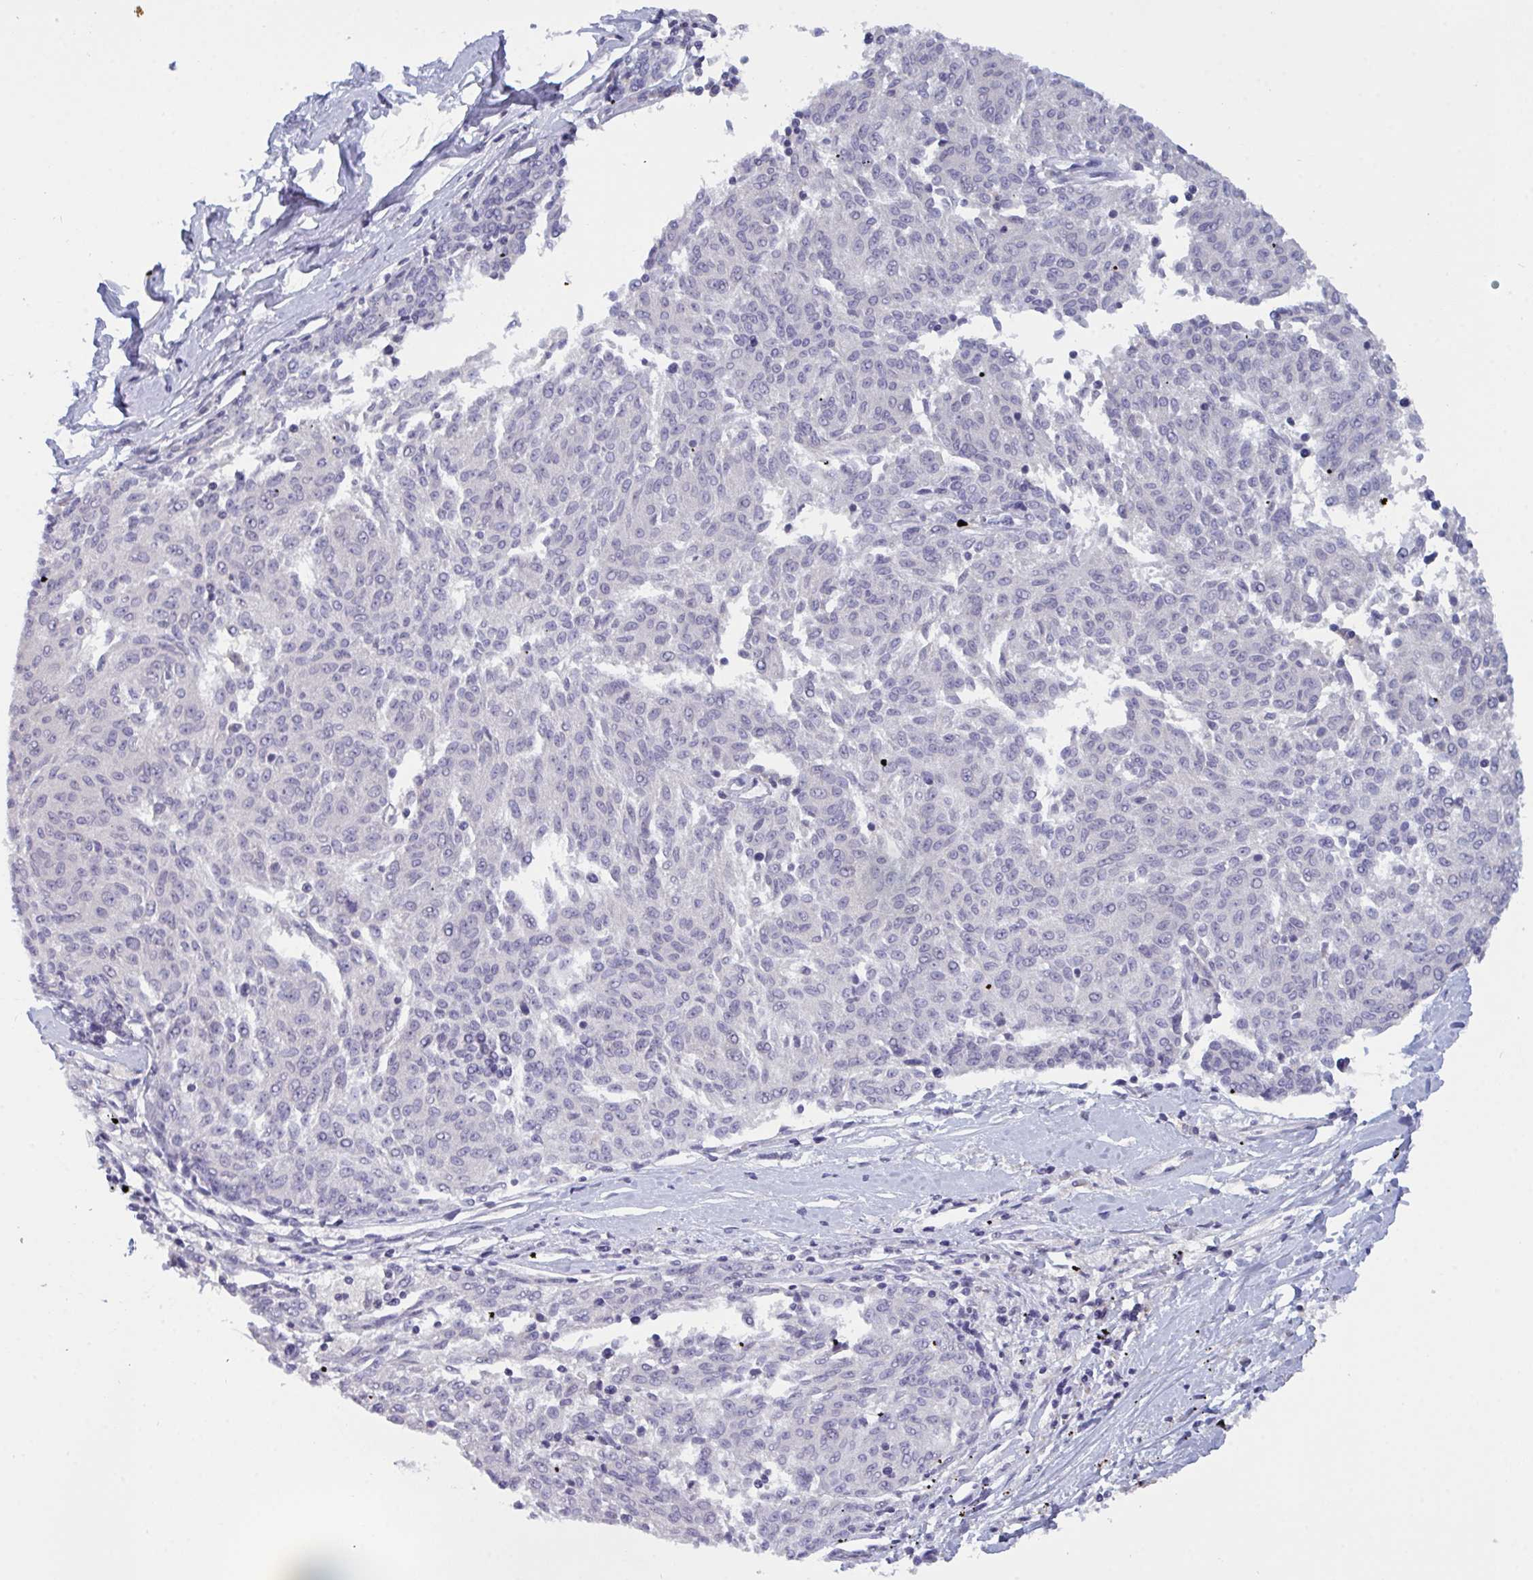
{"staining": {"intensity": "negative", "quantity": "none", "location": "none"}, "tissue": "melanoma", "cell_type": "Tumor cells", "image_type": "cancer", "snomed": [{"axis": "morphology", "description": "Malignant melanoma, NOS"}, {"axis": "topography", "description": "Skin"}], "caption": "Melanoma stained for a protein using immunohistochemistry displays no expression tumor cells.", "gene": "SERPINB13", "patient": {"sex": "female", "age": 72}}